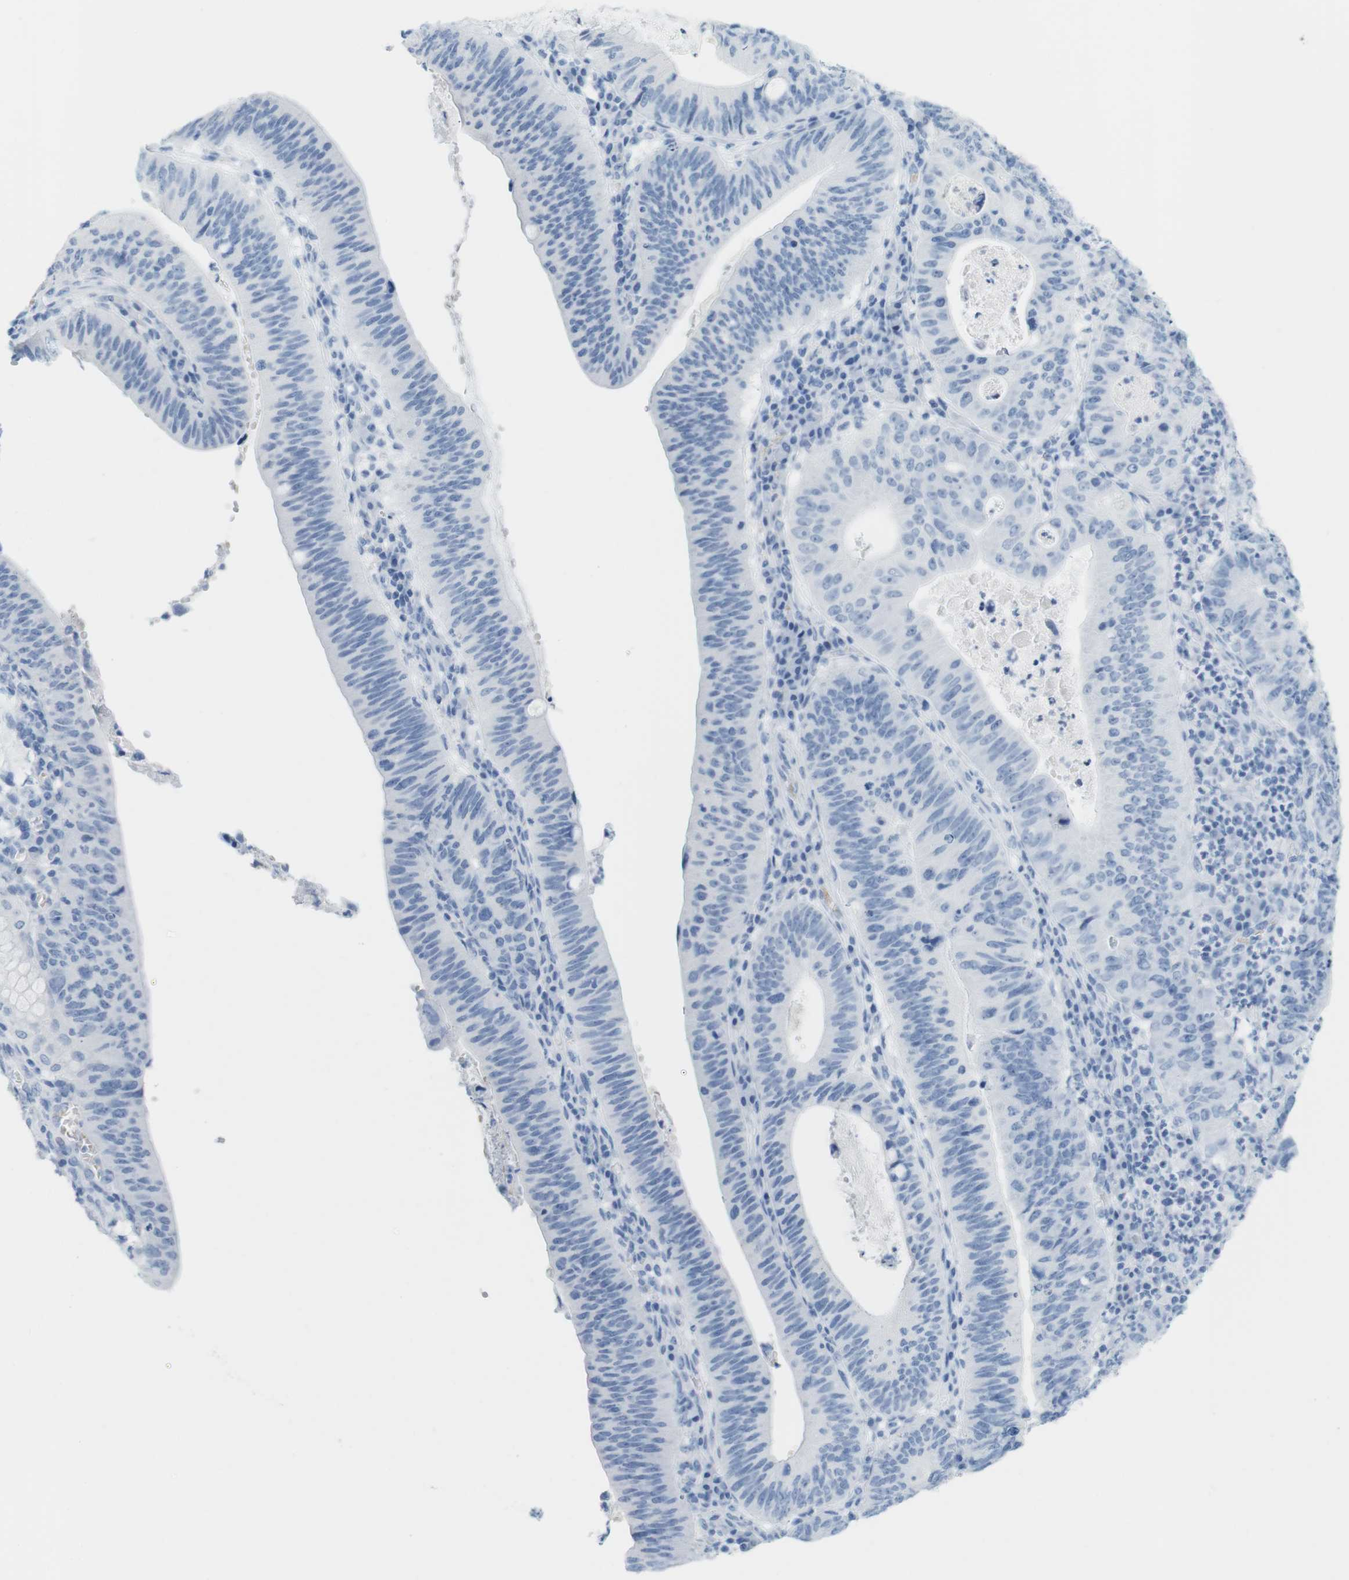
{"staining": {"intensity": "negative", "quantity": "none", "location": "none"}, "tissue": "stomach cancer", "cell_type": "Tumor cells", "image_type": "cancer", "snomed": [{"axis": "morphology", "description": "Adenocarcinoma, NOS"}, {"axis": "topography", "description": "Stomach"}], "caption": "Image shows no protein positivity in tumor cells of stomach adenocarcinoma tissue.", "gene": "TNNT2", "patient": {"sex": "male", "age": 59}}